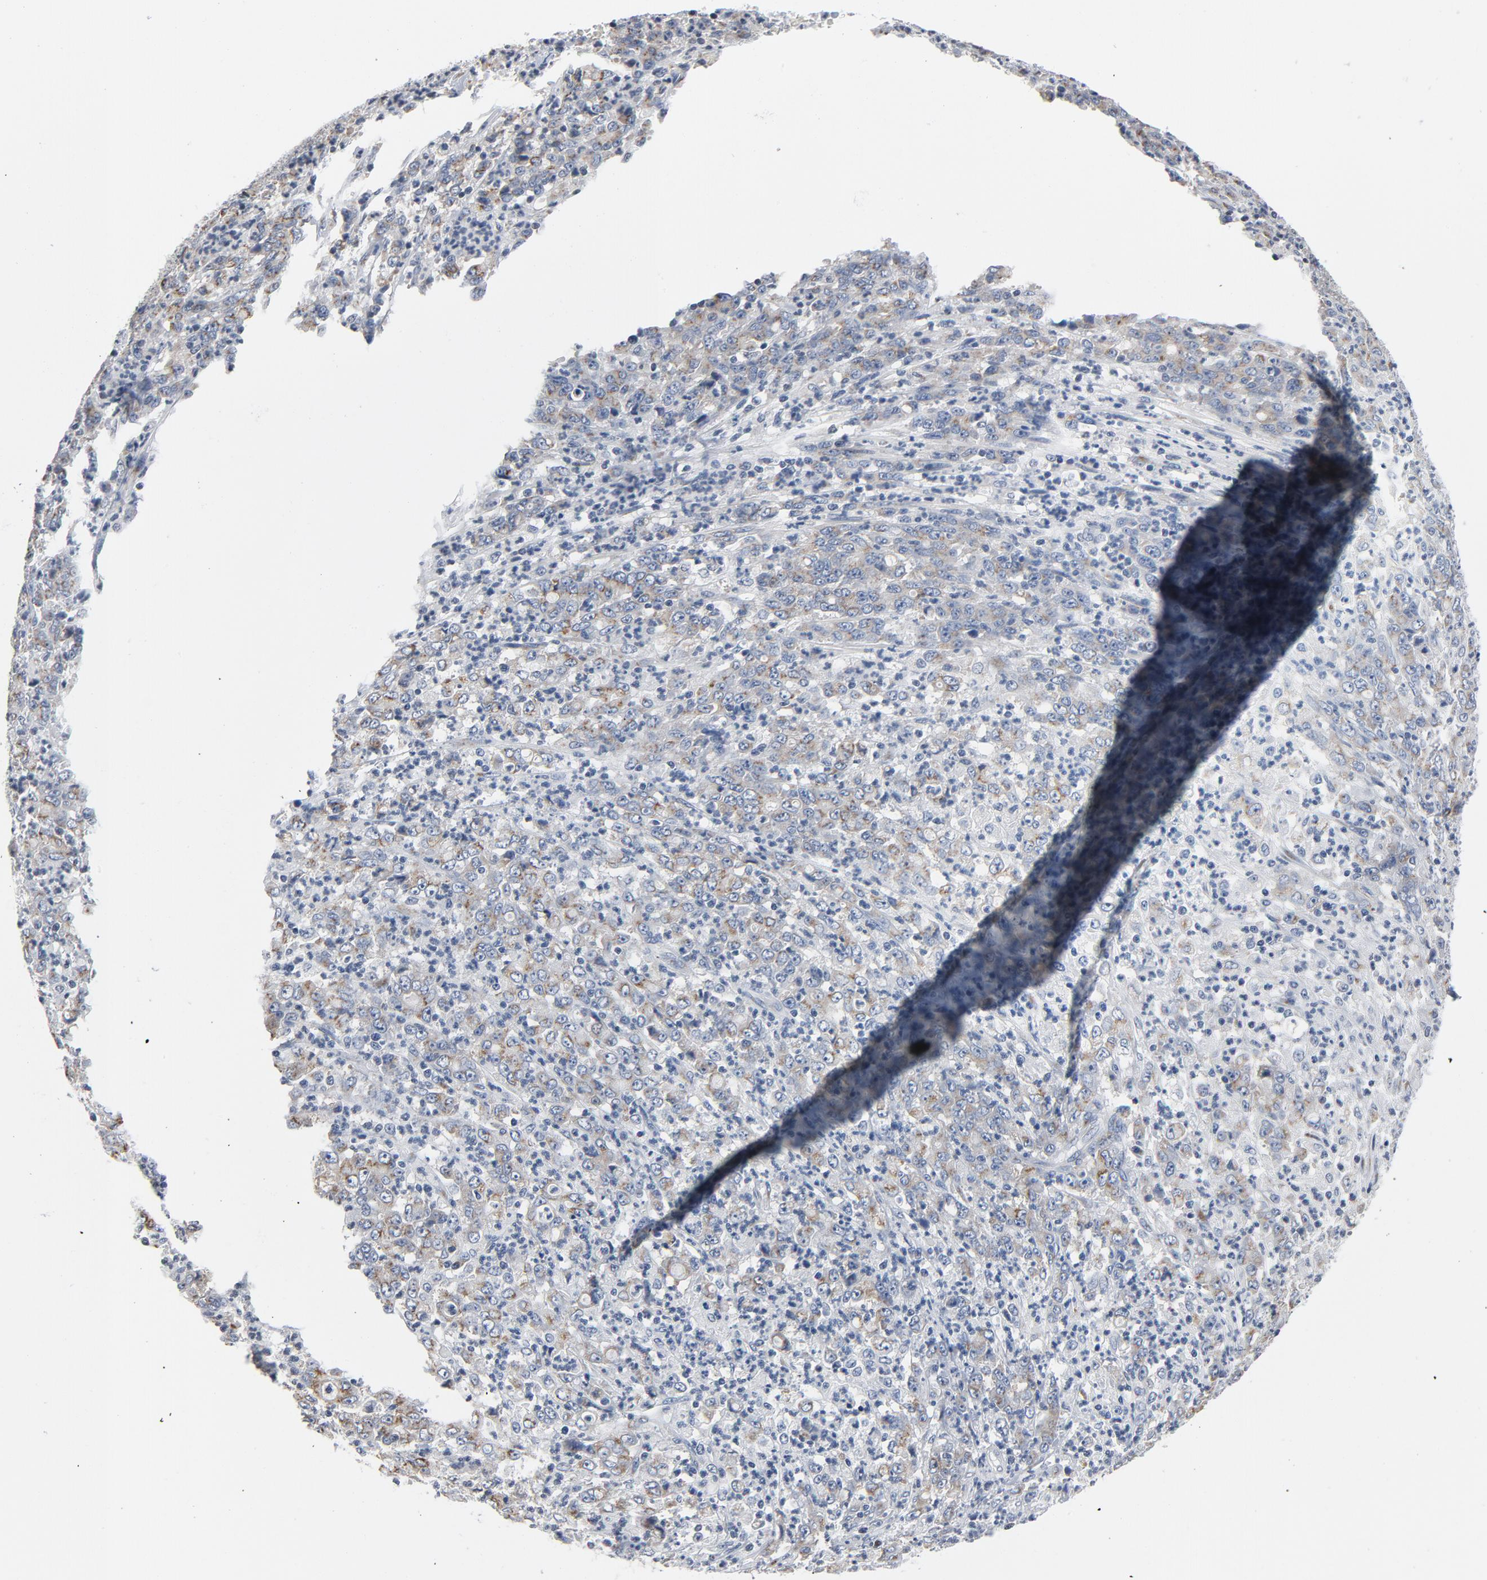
{"staining": {"intensity": "moderate", "quantity": "25%-75%", "location": "cytoplasmic/membranous"}, "tissue": "stomach cancer", "cell_type": "Tumor cells", "image_type": "cancer", "snomed": [{"axis": "morphology", "description": "Adenocarcinoma, NOS"}, {"axis": "topography", "description": "Stomach, lower"}], "caption": "An immunohistochemistry image of tumor tissue is shown. Protein staining in brown shows moderate cytoplasmic/membranous positivity in stomach cancer (adenocarcinoma) within tumor cells.", "gene": "YIPF6", "patient": {"sex": "female", "age": 71}}